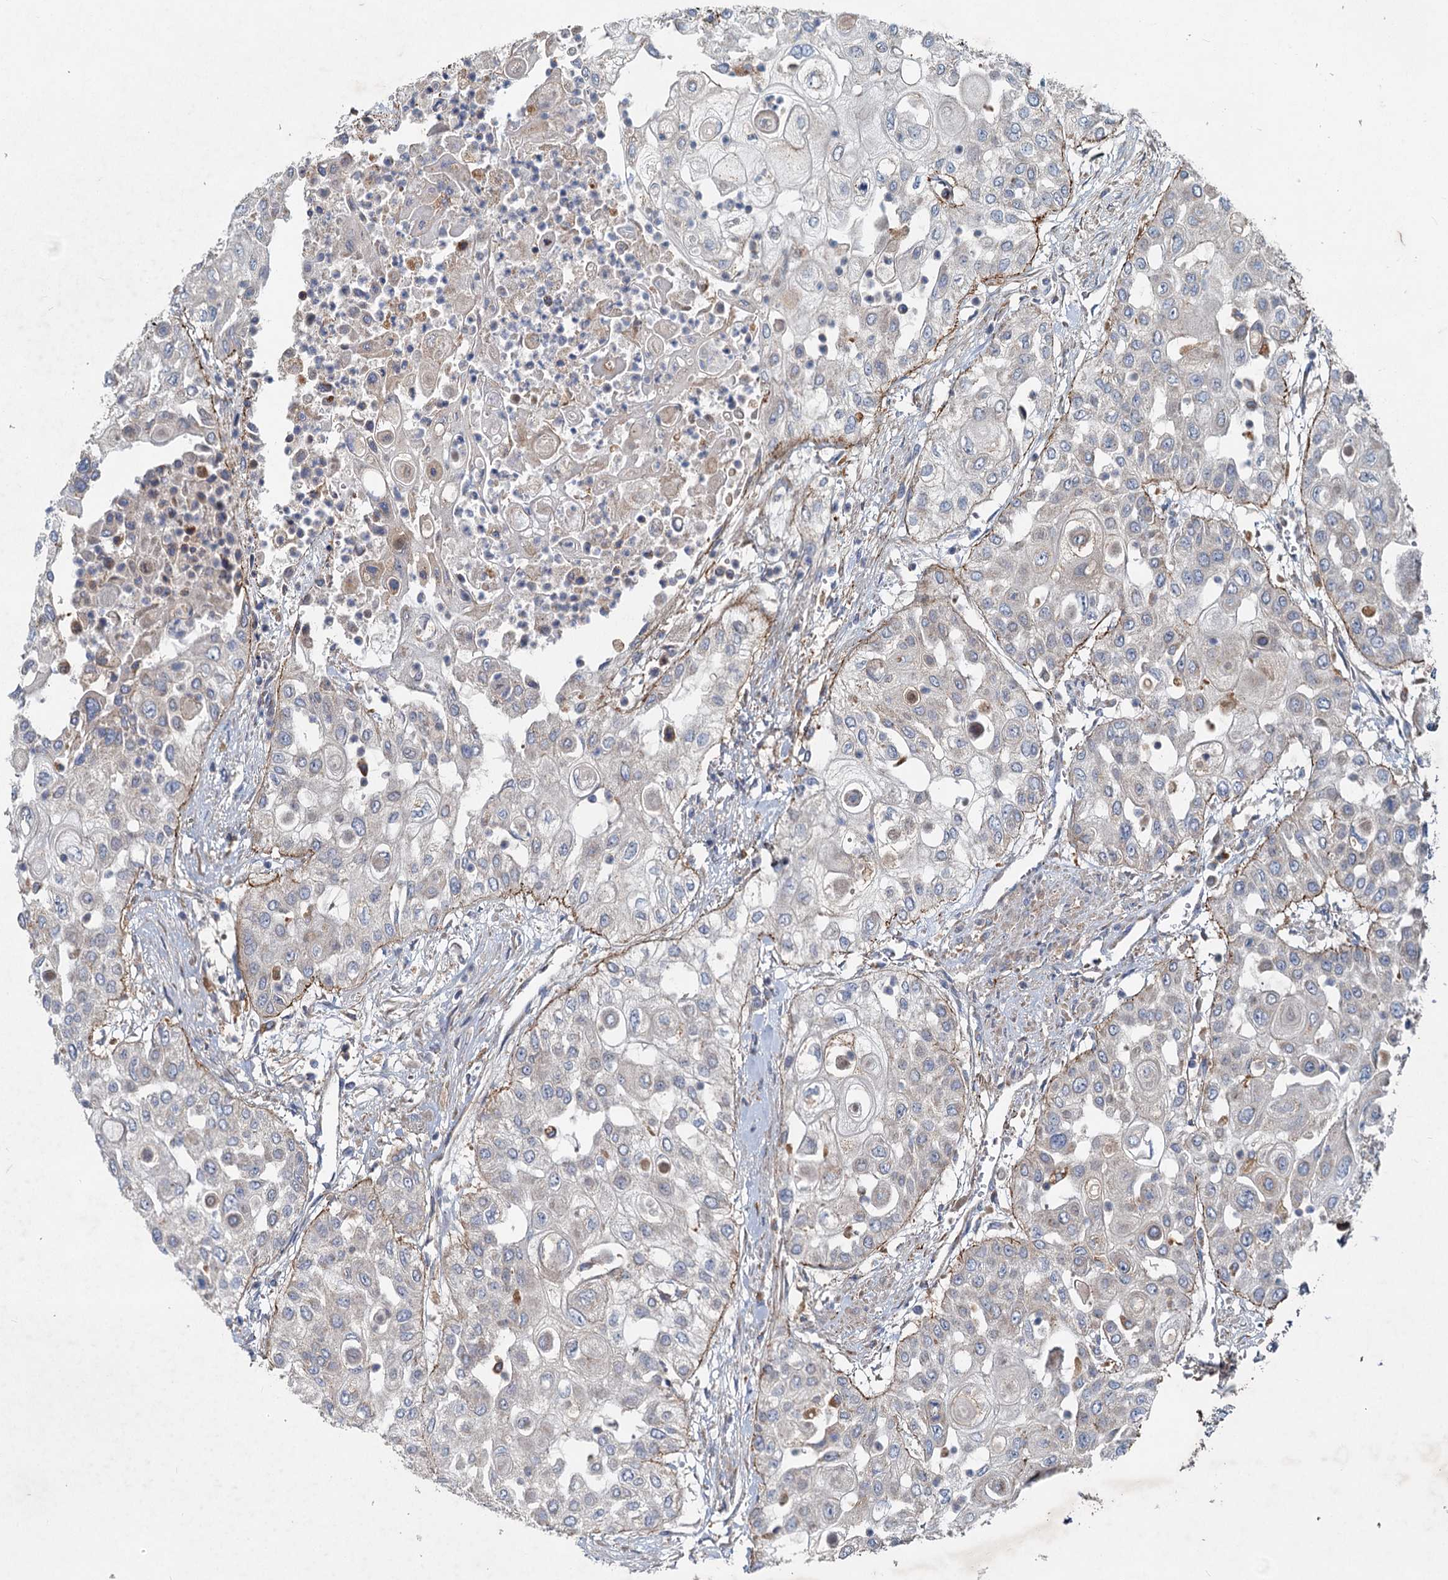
{"staining": {"intensity": "negative", "quantity": "none", "location": "none"}, "tissue": "urothelial cancer", "cell_type": "Tumor cells", "image_type": "cancer", "snomed": [{"axis": "morphology", "description": "Urothelial carcinoma, High grade"}, {"axis": "topography", "description": "Urinary bladder"}], "caption": "Urothelial cancer was stained to show a protein in brown. There is no significant positivity in tumor cells.", "gene": "ADCY2", "patient": {"sex": "female", "age": 79}}